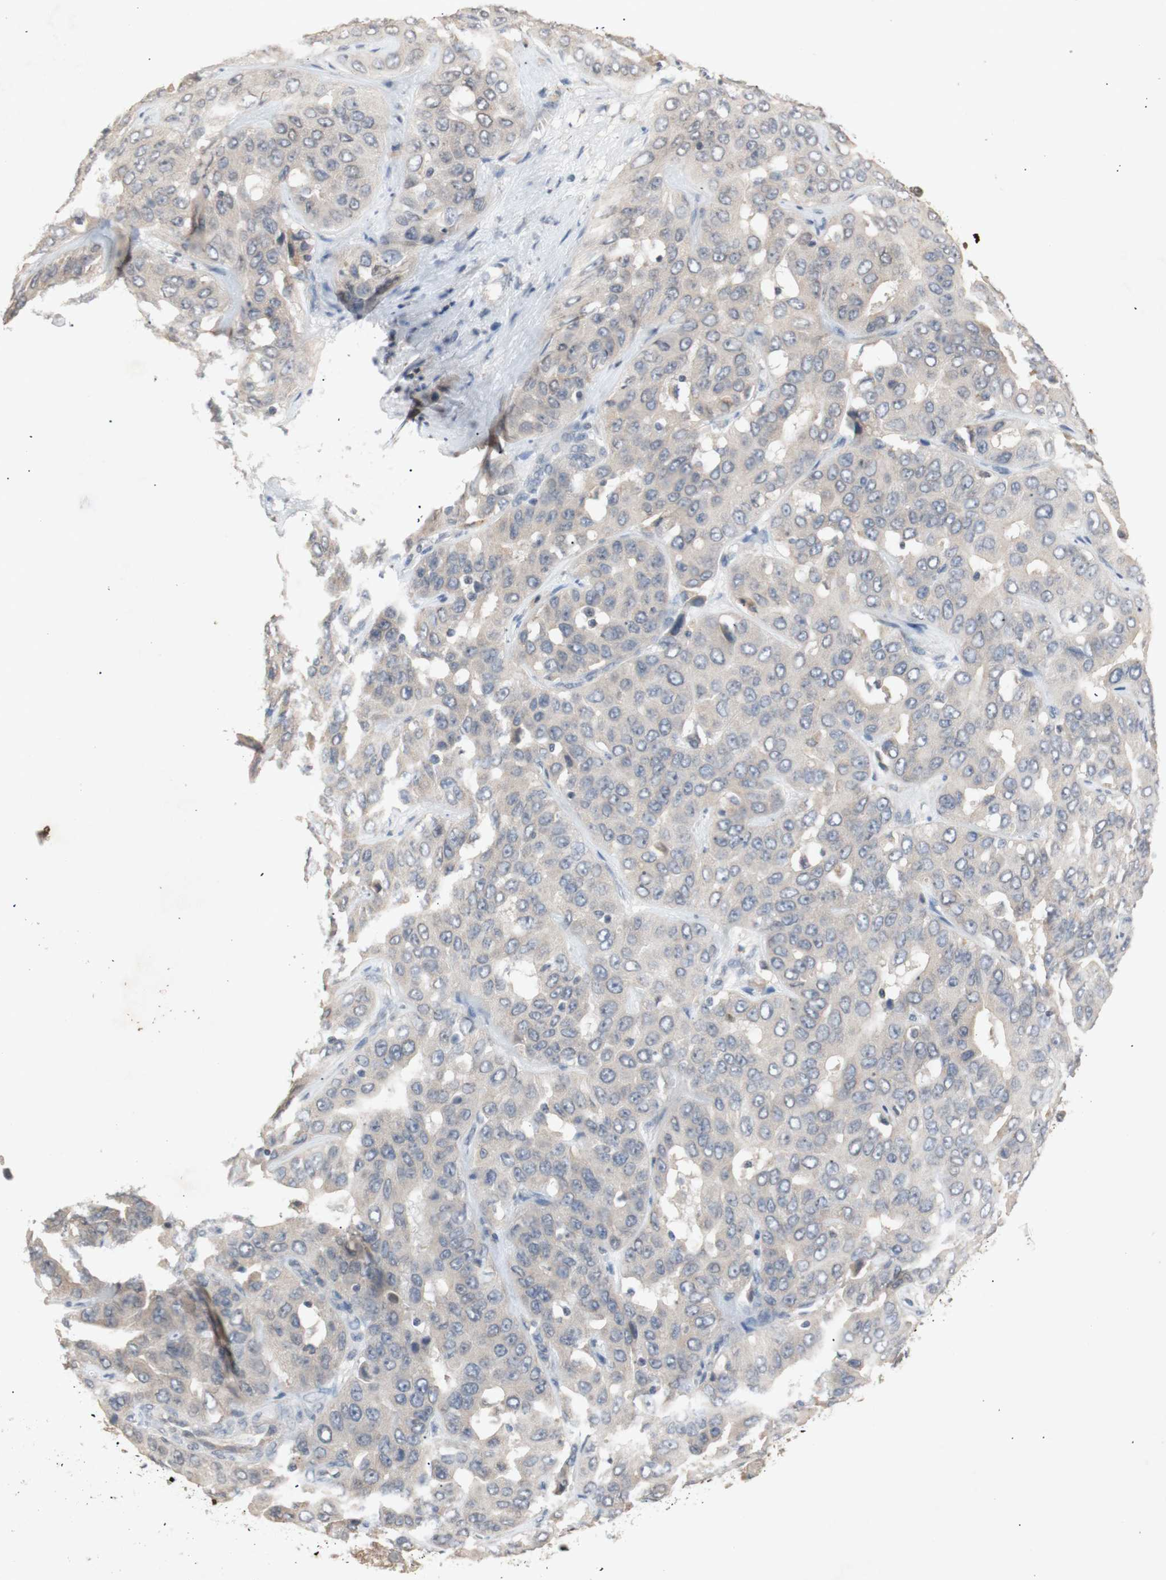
{"staining": {"intensity": "weak", "quantity": ">75%", "location": "cytoplasmic/membranous"}, "tissue": "liver cancer", "cell_type": "Tumor cells", "image_type": "cancer", "snomed": [{"axis": "morphology", "description": "Cholangiocarcinoma"}, {"axis": "topography", "description": "Liver"}], "caption": "A photomicrograph of liver cancer (cholangiocarcinoma) stained for a protein reveals weak cytoplasmic/membranous brown staining in tumor cells. (DAB IHC with brightfield microscopy, high magnification).", "gene": "FOSB", "patient": {"sex": "female", "age": 52}}